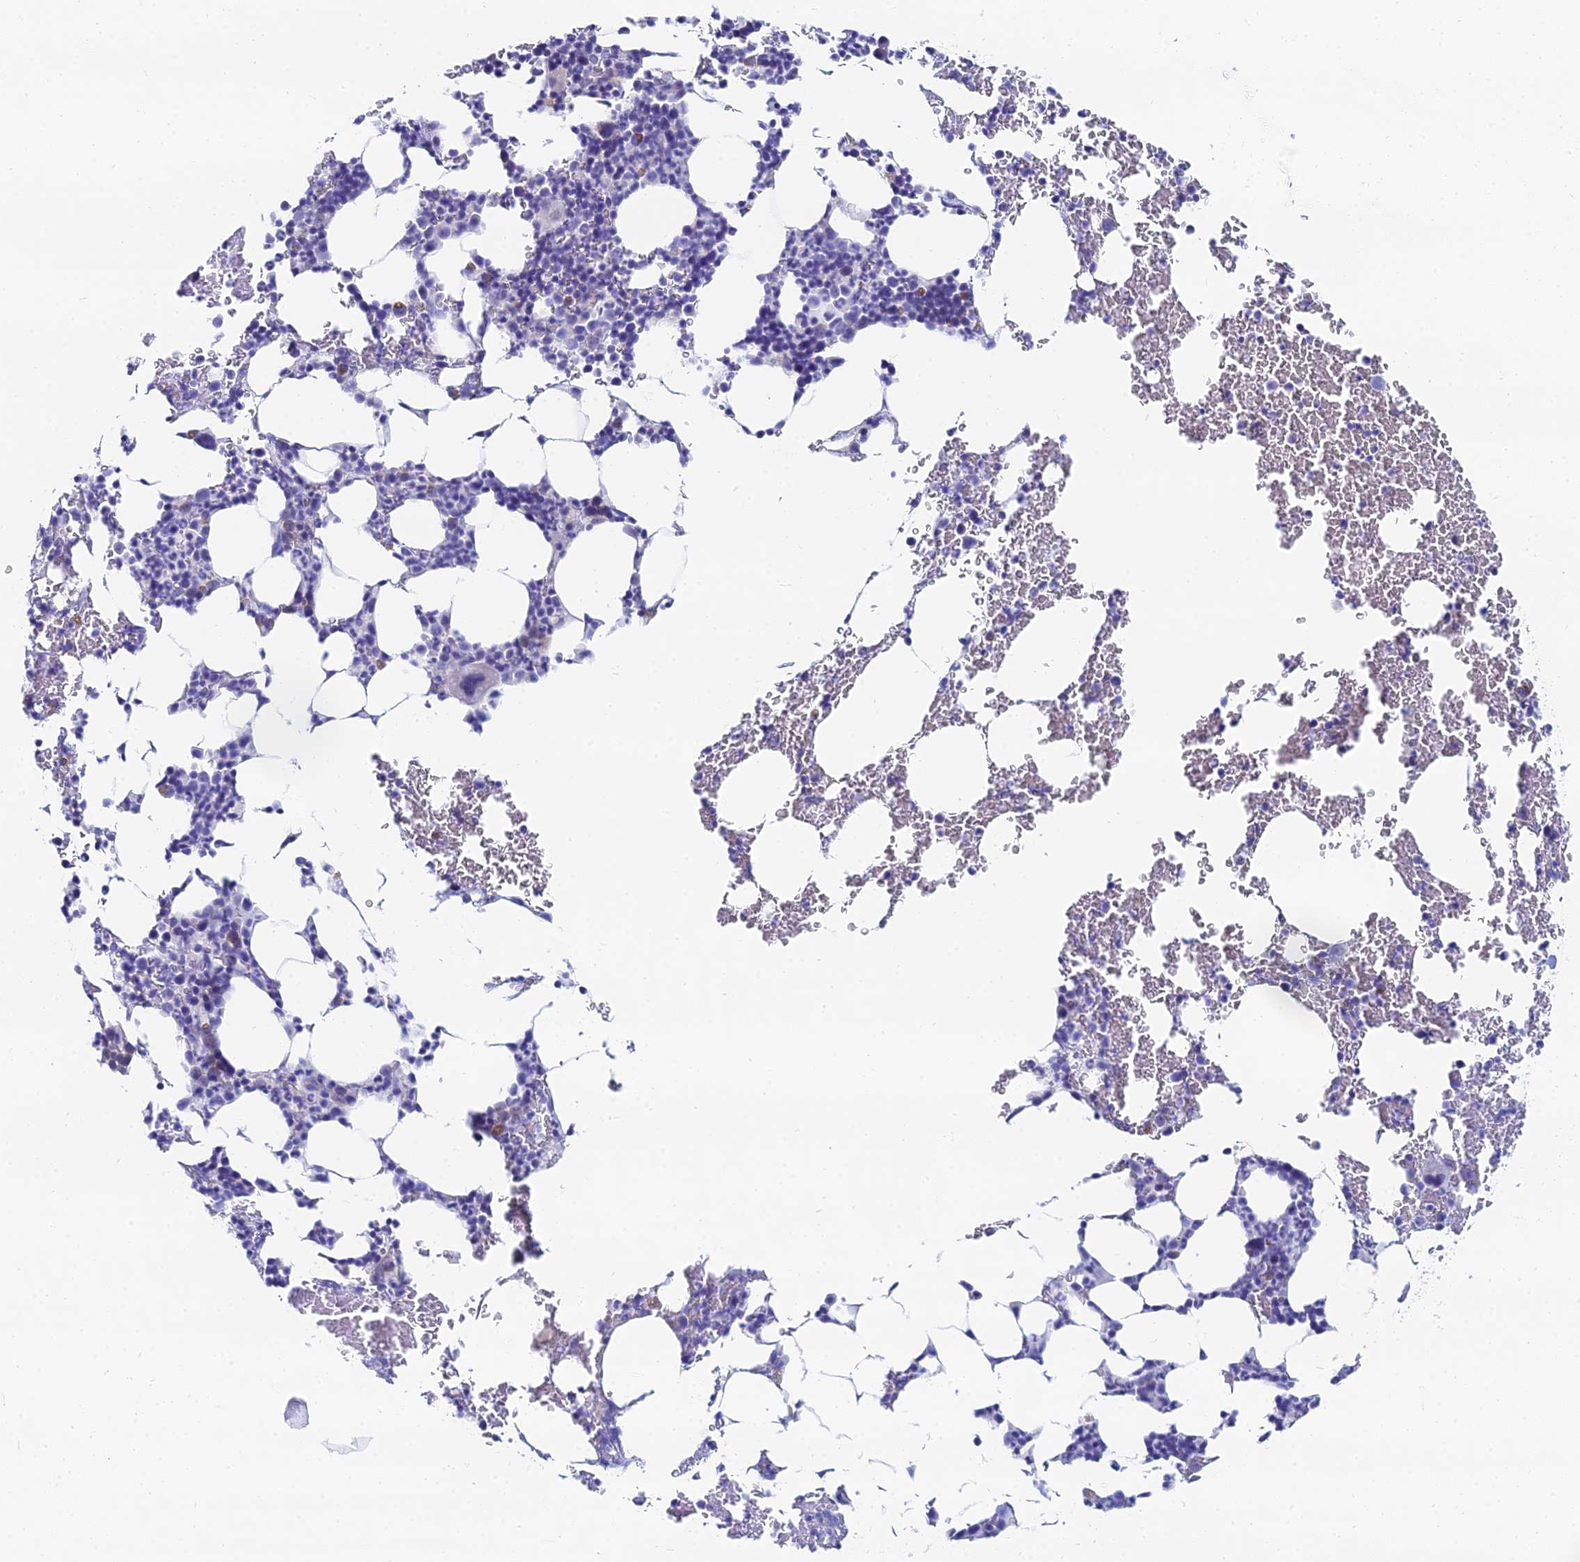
{"staining": {"intensity": "negative", "quantity": "none", "location": "none"}, "tissue": "bone marrow", "cell_type": "Hematopoietic cells", "image_type": "normal", "snomed": [{"axis": "morphology", "description": "Normal tissue, NOS"}, {"axis": "morphology", "description": "Inflammation, NOS"}, {"axis": "topography", "description": "Bone marrow"}], "caption": "Hematopoietic cells show no significant positivity in normal bone marrow. (DAB immunohistochemistry (IHC) with hematoxylin counter stain).", "gene": "HSPA1L", "patient": {"sex": "male", "age": 41}}